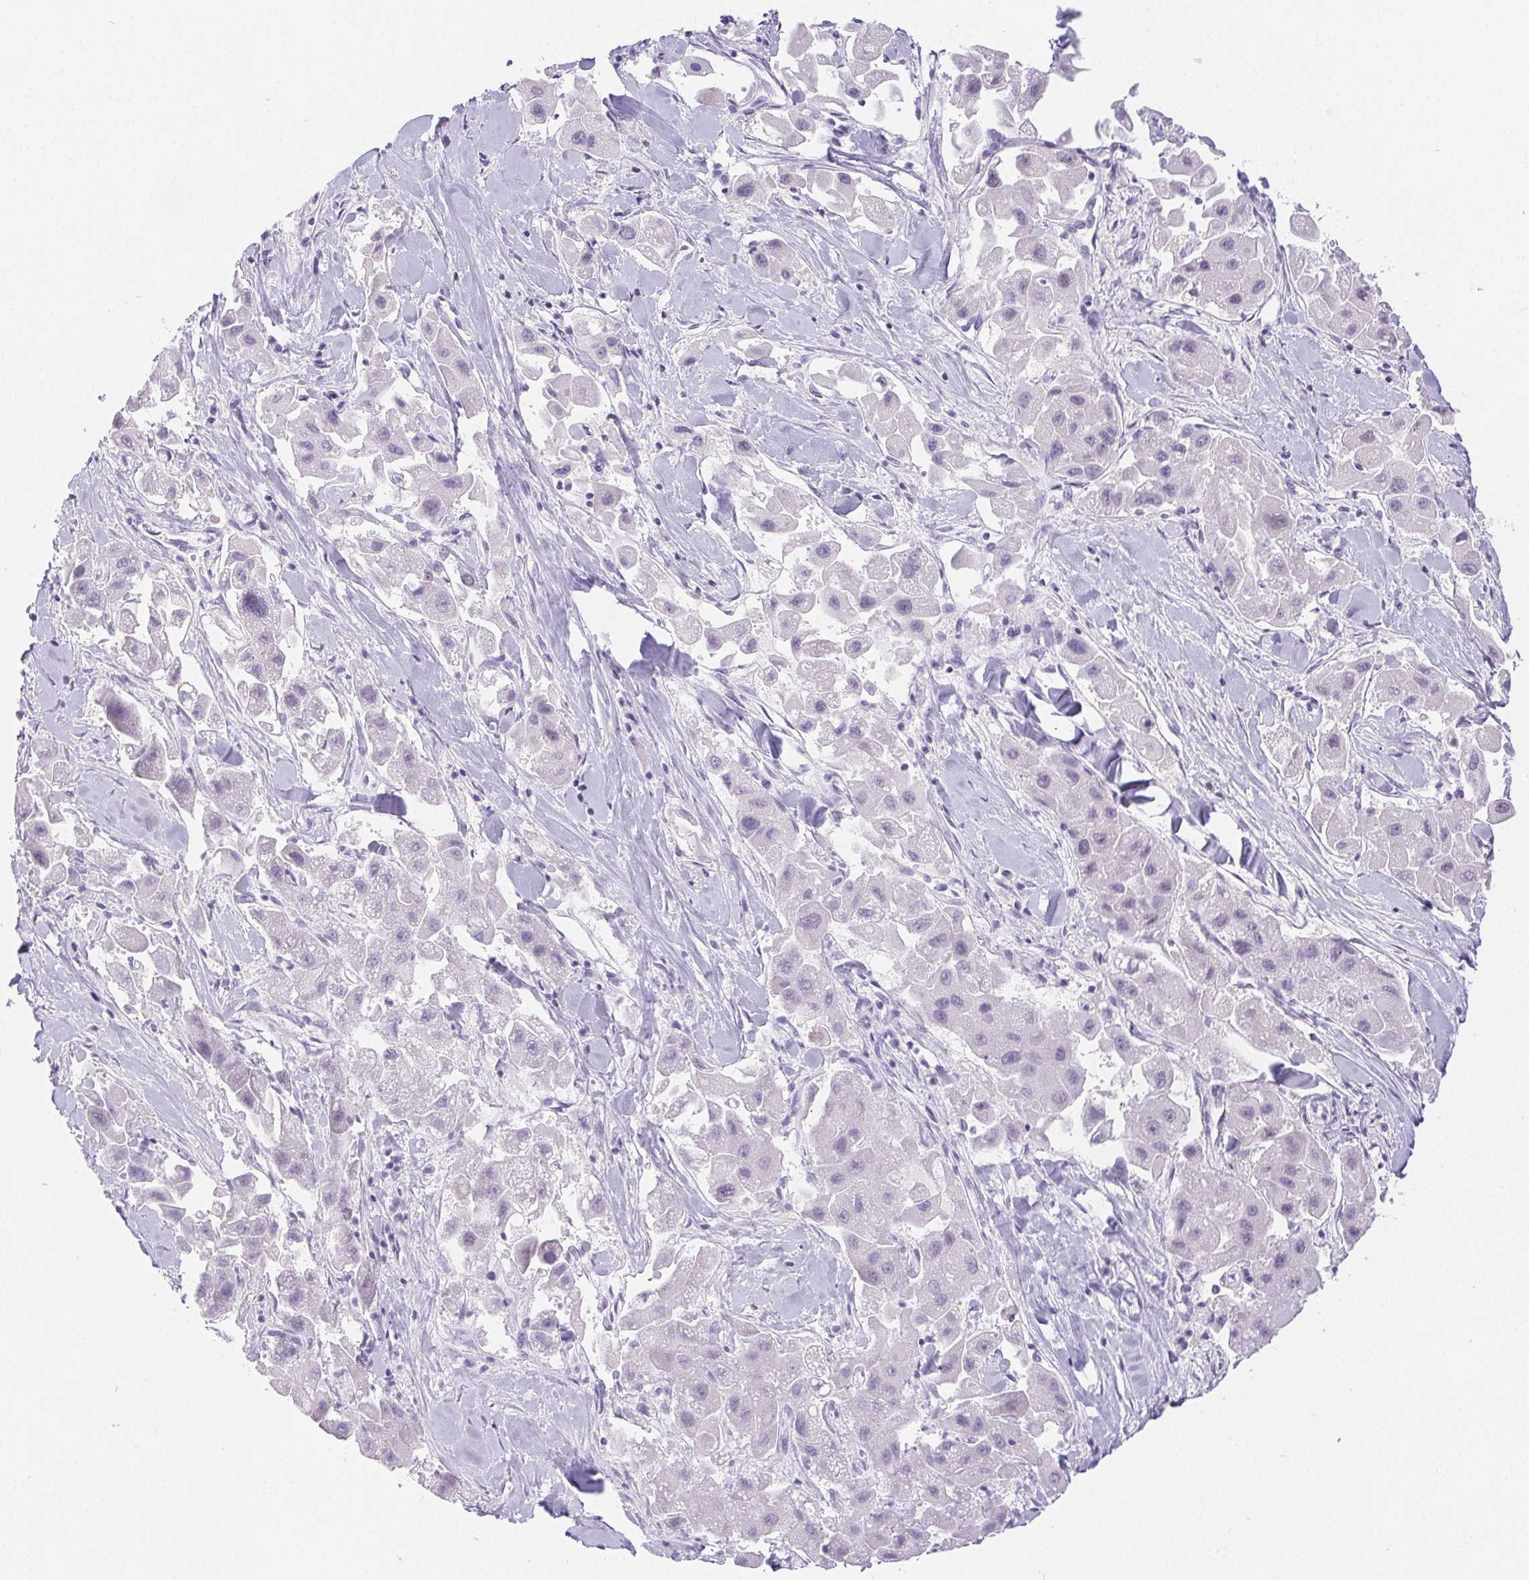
{"staining": {"intensity": "negative", "quantity": "none", "location": "none"}, "tissue": "liver cancer", "cell_type": "Tumor cells", "image_type": "cancer", "snomed": [{"axis": "morphology", "description": "Carcinoma, Hepatocellular, NOS"}, {"axis": "topography", "description": "Liver"}], "caption": "Protein analysis of liver hepatocellular carcinoma reveals no significant staining in tumor cells.", "gene": "ST8SIA3", "patient": {"sex": "male", "age": 24}}